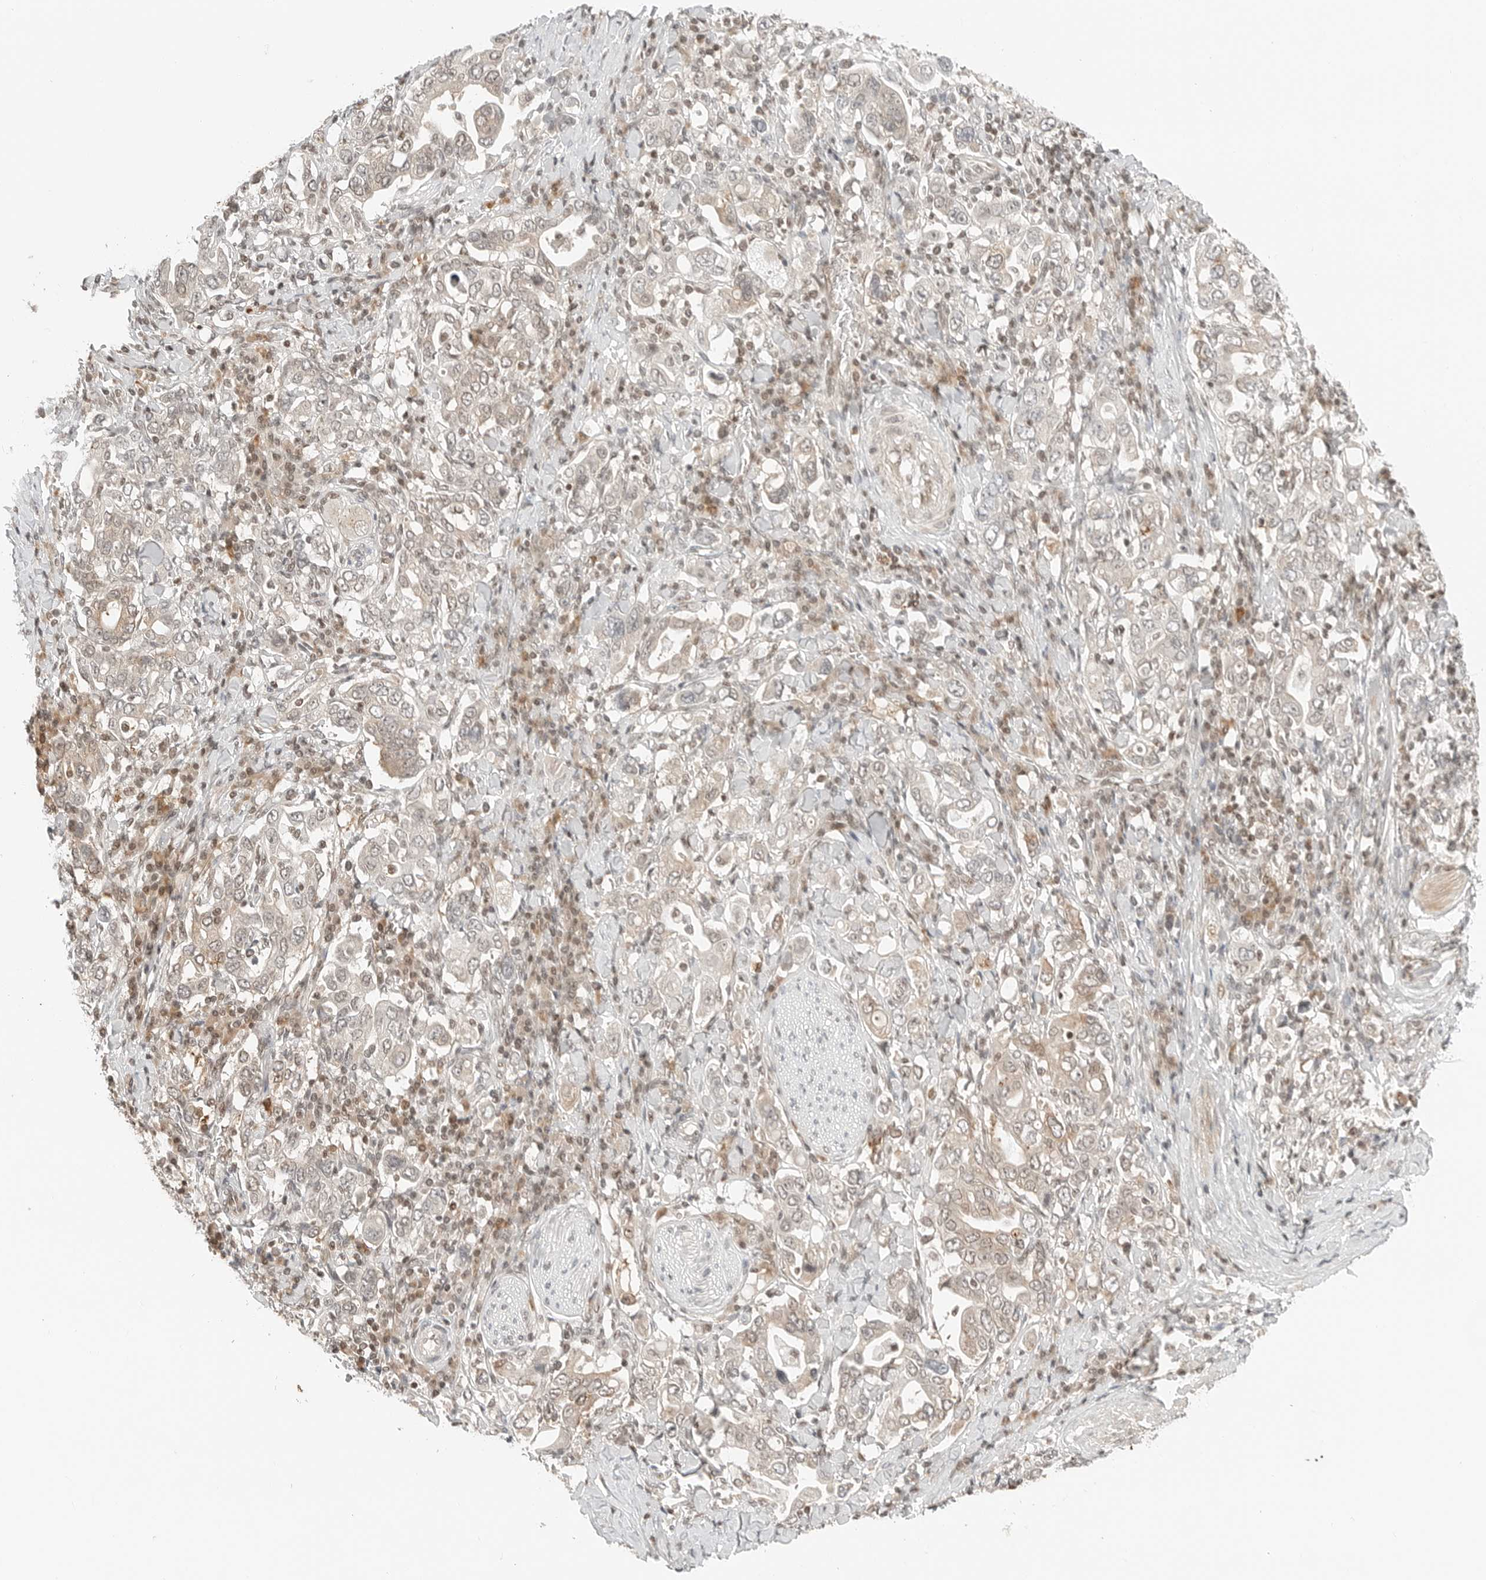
{"staining": {"intensity": "weak", "quantity": "<25%", "location": "cytoplasmic/membranous"}, "tissue": "stomach cancer", "cell_type": "Tumor cells", "image_type": "cancer", "snomed": [{"axis": "morphology", "description": "Adenocarcinoma, NOS"}, {"axis": "topography", "description": "Stomach, upper"}], "caption": "A high-resolution image shows IHC staining of stomach cancer, which shows no significant expression in tumor cells.", "gene": "CRTC2", "patient": {"sex": "male", "age": 62}}